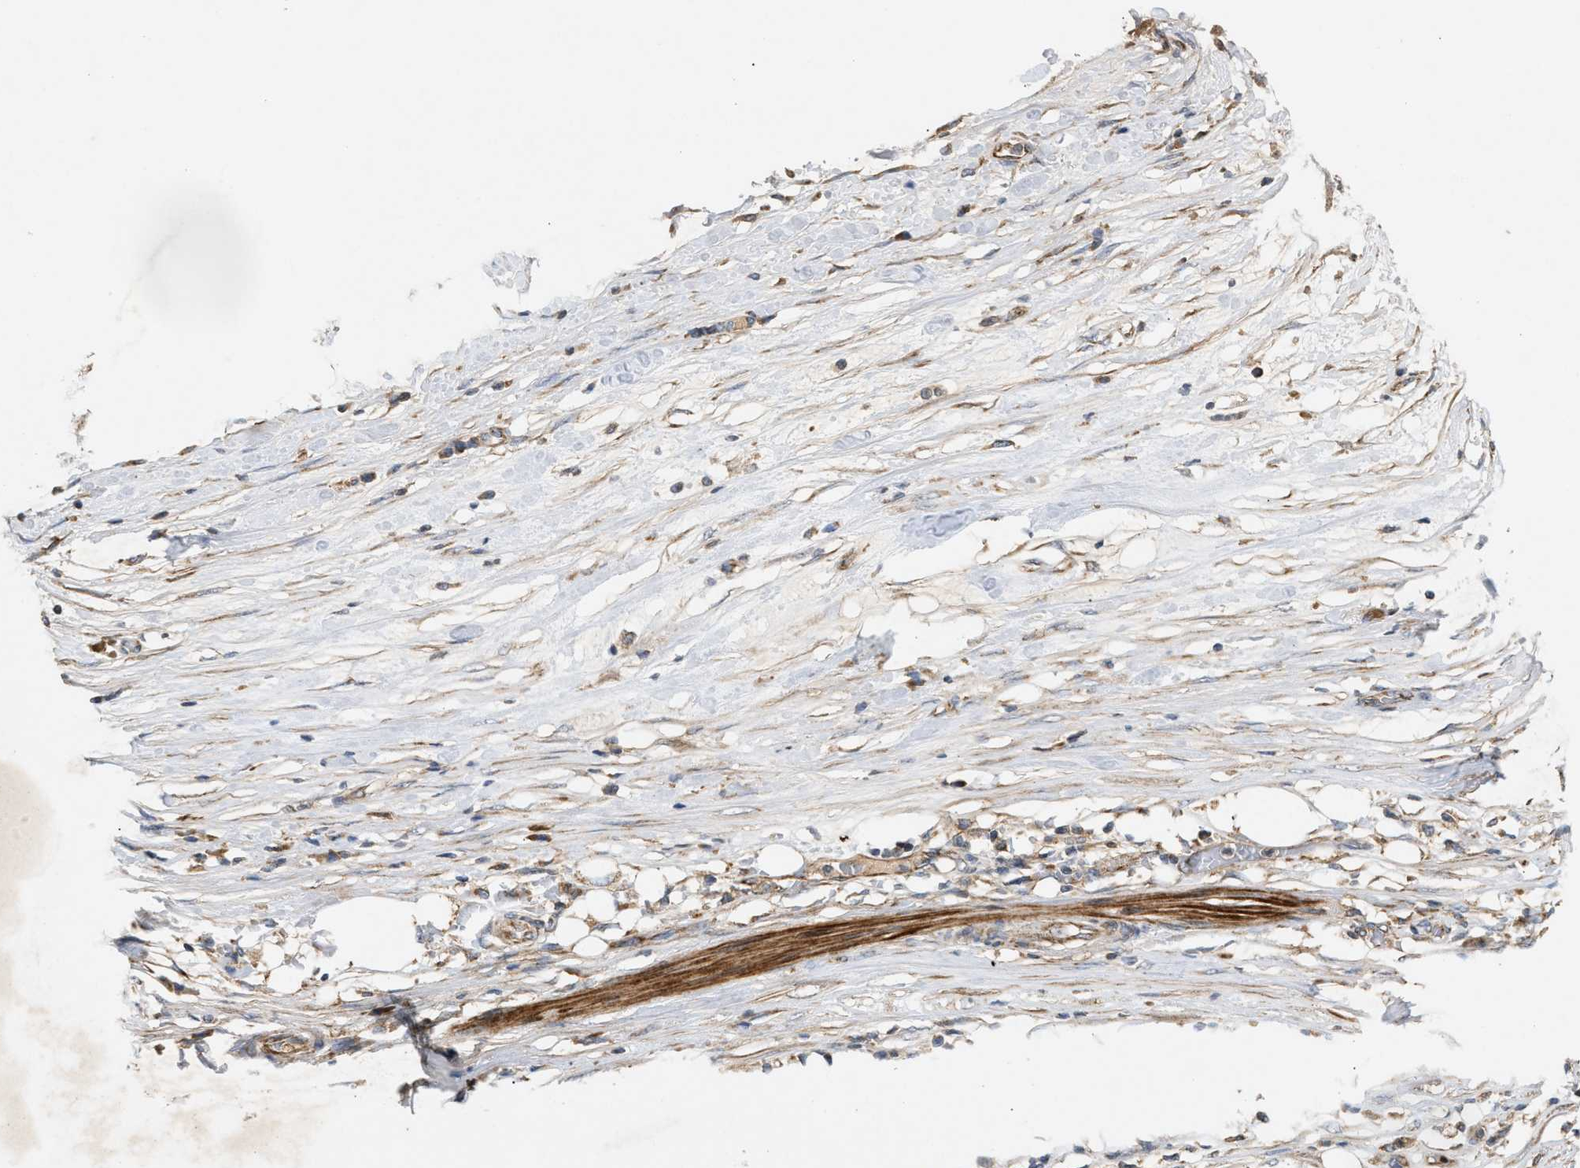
{"staining": {"intensity": "moderate", "quantity": ">75%", "location": "cytoplasmic/membranous"}, "tissue": "pancreatic cancer", "cell_type": "Tumor cells", "image_type": "cancer", "snomed": [{"axis": "morphology", "description": "Adenocarcinoma, NOS"}, {"axis": "topography", "description": "Pancreas"}], "caption": "Pancreatic adenocarcinoma tissue shows moderate cytoplasmic/membranous staining in about >75% of tumor cells Immunohistochemistry stains the protein of interest in brown and the nuclei are stained blue.", "gene": "TACO1", "patient": {"sex": "female", "age": 78}}